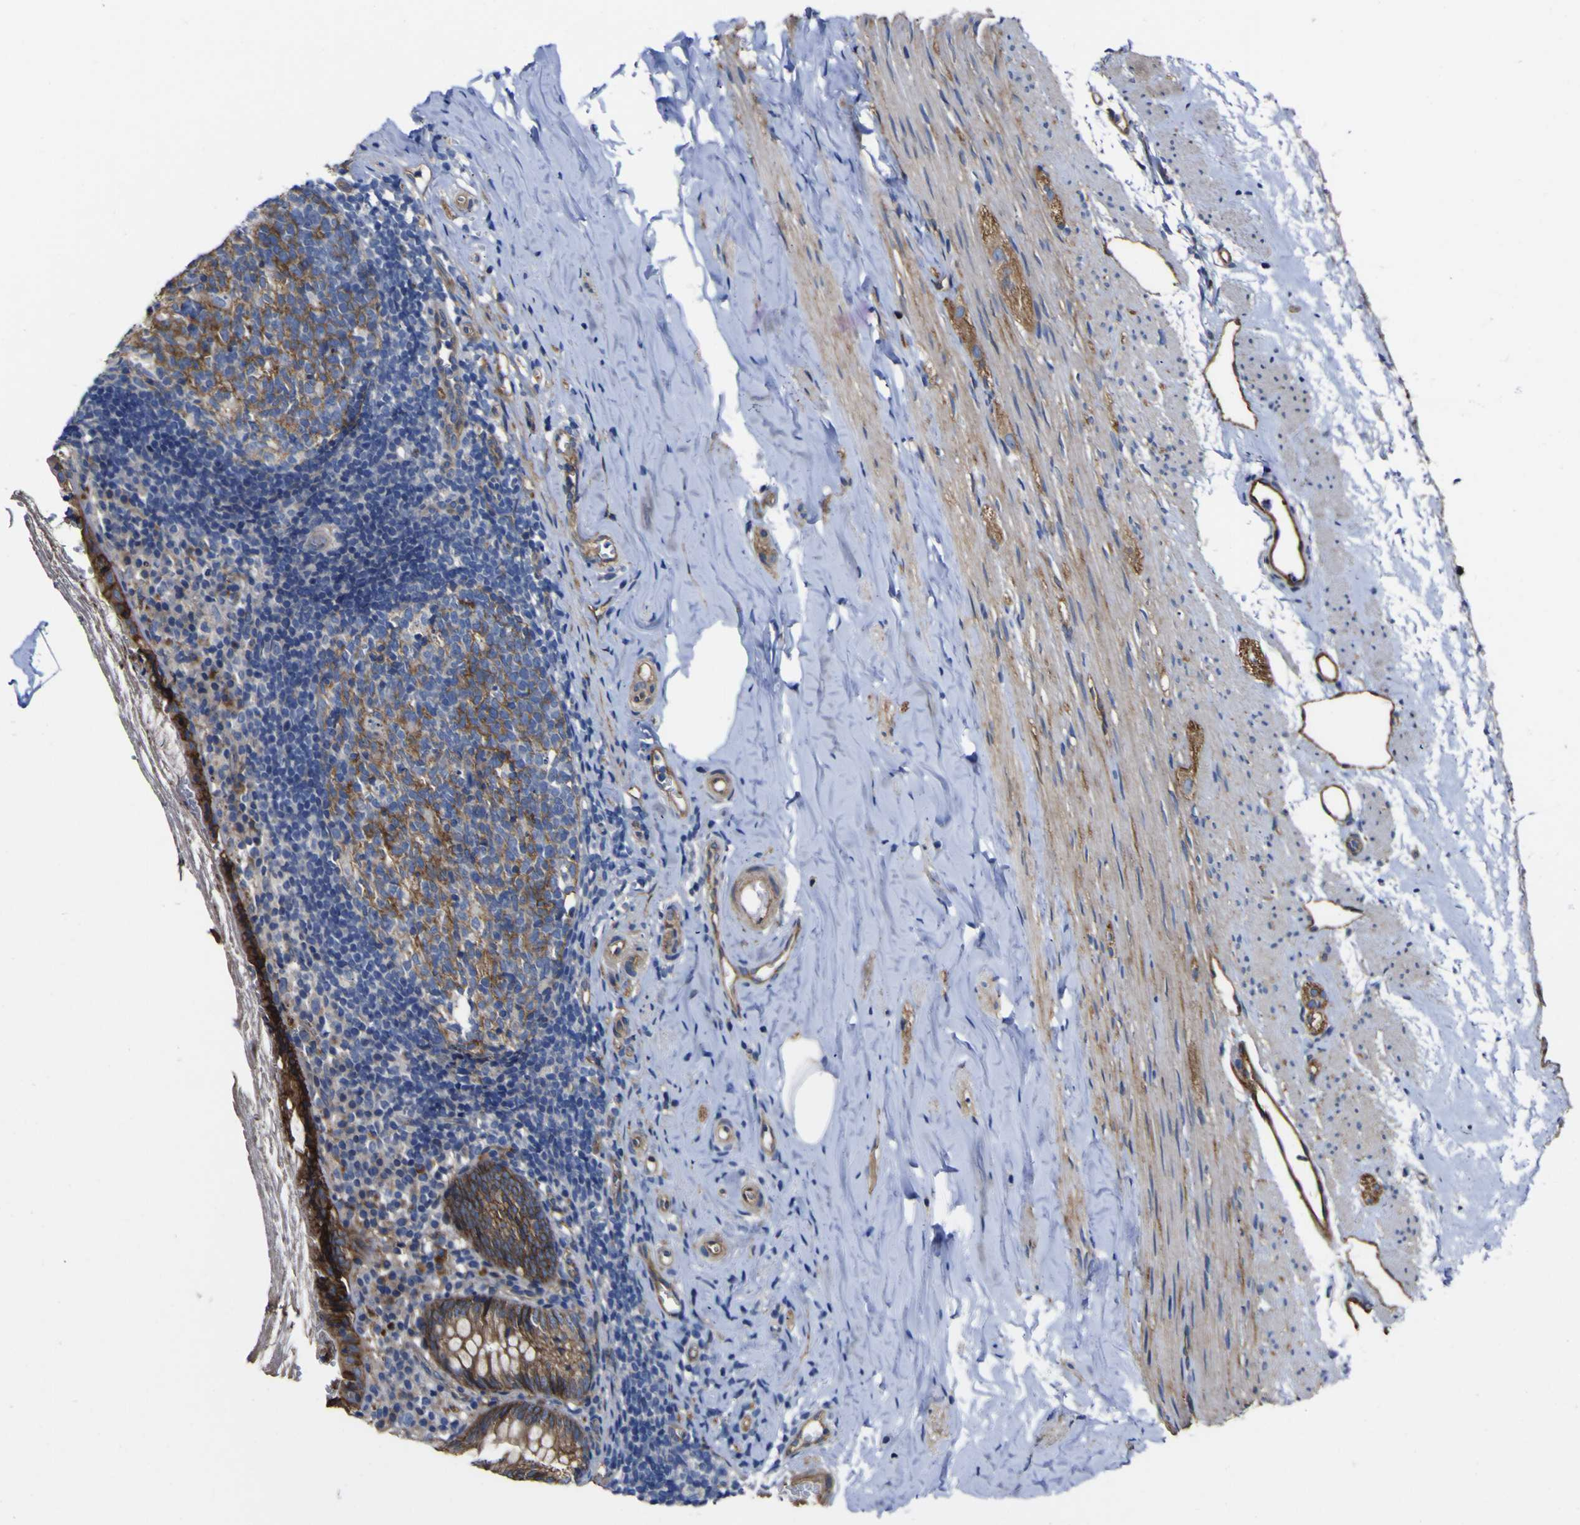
{"staining": {"intensity": "strong", "quantity": ">75%", "location": "cytoplasmic/membranous"}, "tissue": "appendix", "cell_type": "Glandular cells", "image_type": "normal", "snomed": [{"axis": "morphology", "description": "Normal tissue, NOS"}, {"axis": "topography", "description": "Appendix"}], "caption": "Human appendix stained for a protein (brown) demonstrates strong cytoplasmic/membranous positive staining in about >75% of glandular cells.", "gene": "CD151", "patient": {"sex": "female", "age": 10}}